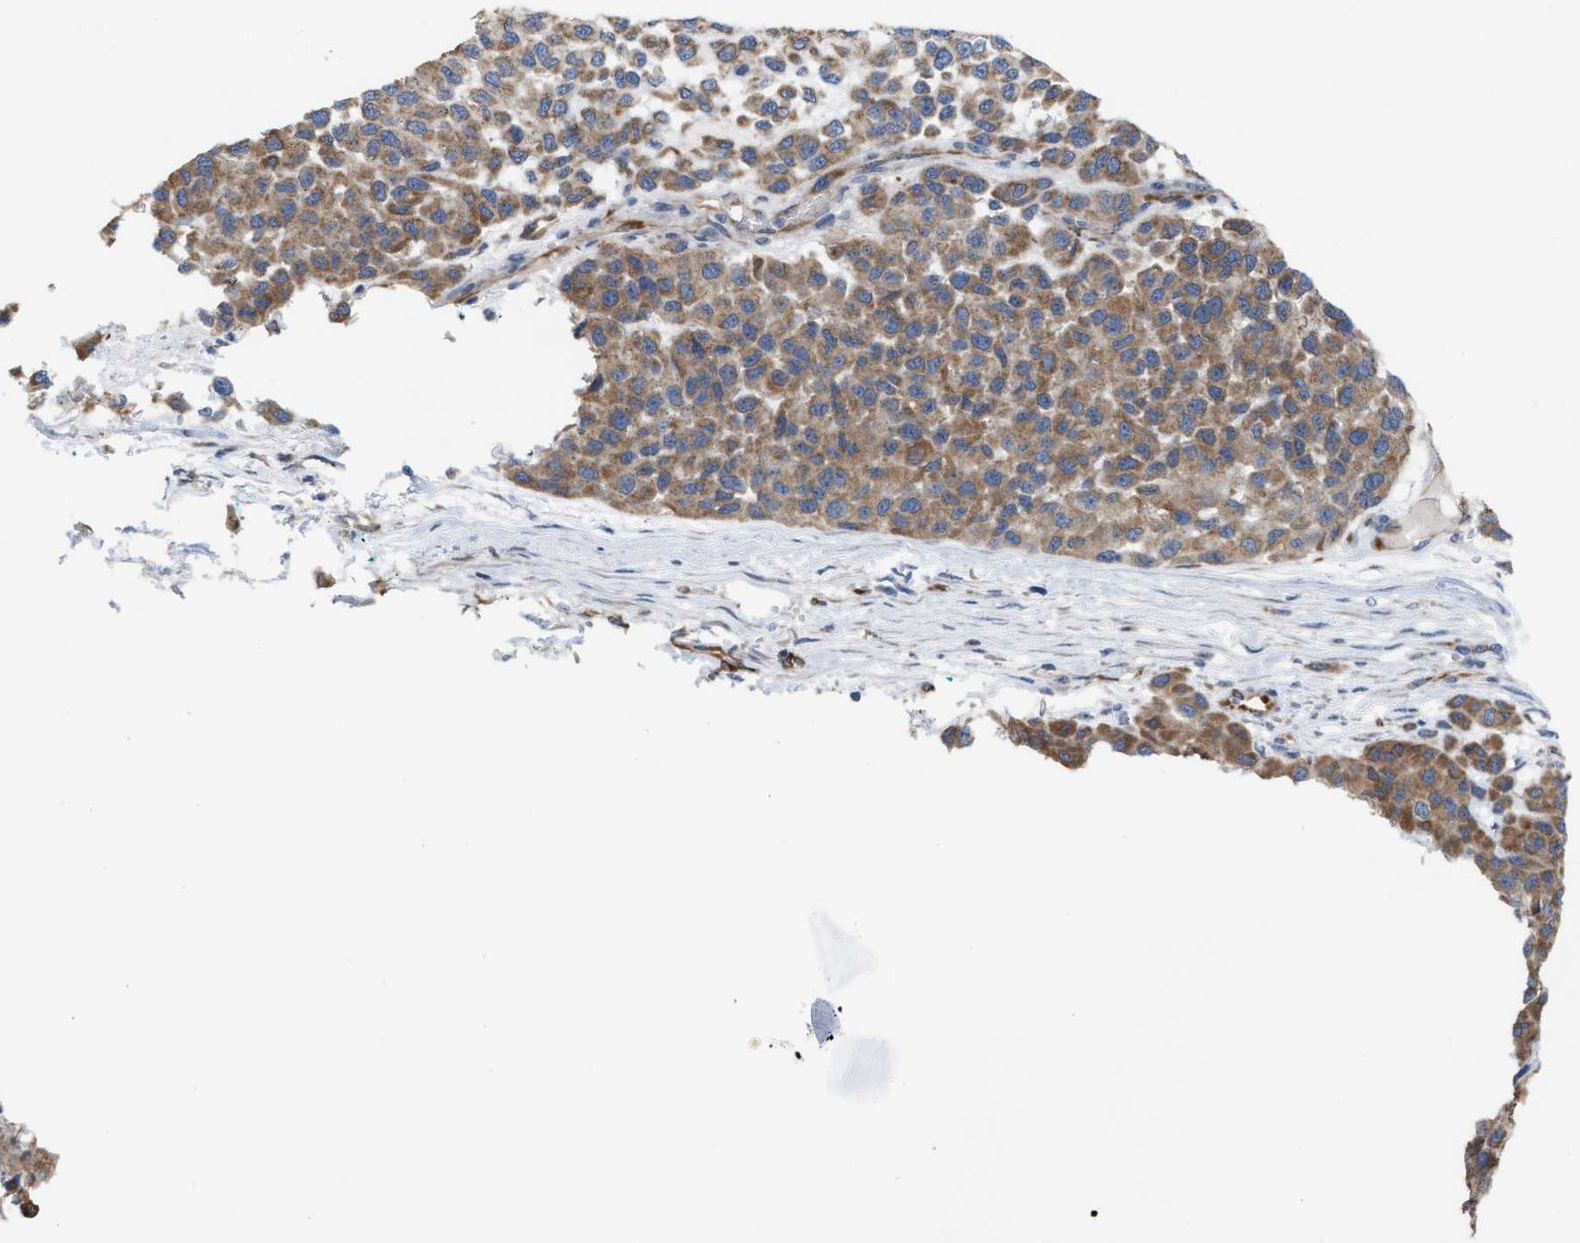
{"staining": {"intensity": "moderate", "quantity": ">75%", "location": "cytoplasmic/membranous"}, "tissue": "melanoma", "cell_type": "Tumor cells", "image_type": "cancer", "snomed": [{"axis": "morphology", "description": "Malignant melanoma, NOS"}, {"axis": "topography", "description": "Skin"}], "caption": "Malignant melanoma stained with a protein marker displays moderate staining in tumor cells.", "gene": "EOGT", "patient": {"sex": "male", "age": 62}}